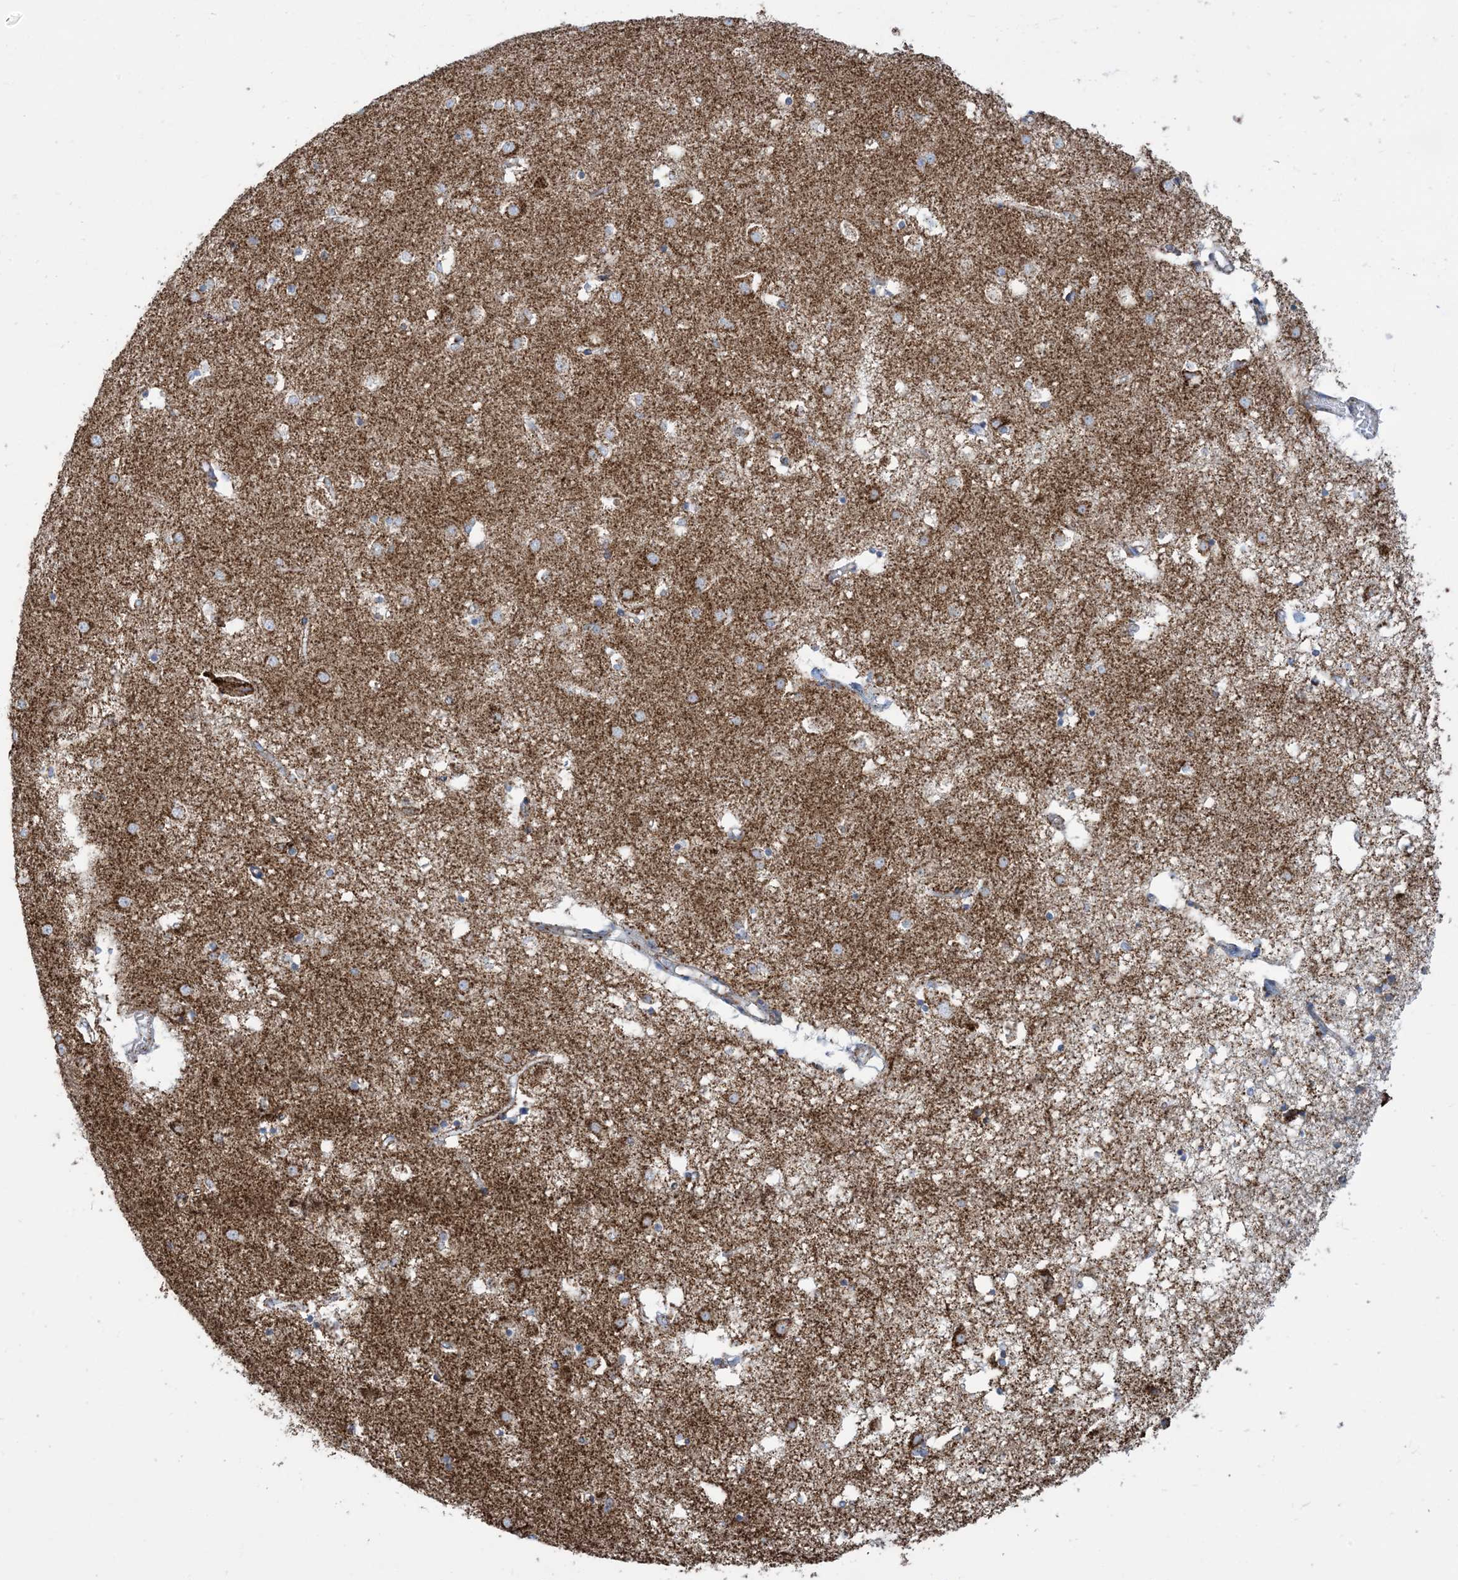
{"staining": {"intensity": "weak", "quantity": "25%-75%", "location": "cytoplasmic/membranous"}, "tissue": "caudate", "cell_type": "Glial cells", "image_type": "normal", "snomed": [{"axis": "morphology", "description": "Normal tissue, NOS"}, {"axis": "topography", "description": "Lateral ventricle wall"}], "caption": "Protein staining by IHC shows weak cytoplasmic/membranous staining in approximately 25%-75% of glial cells in benign caudate.", "gene": "SAMM50", "patient": {"sex": "male", "age": 45}}